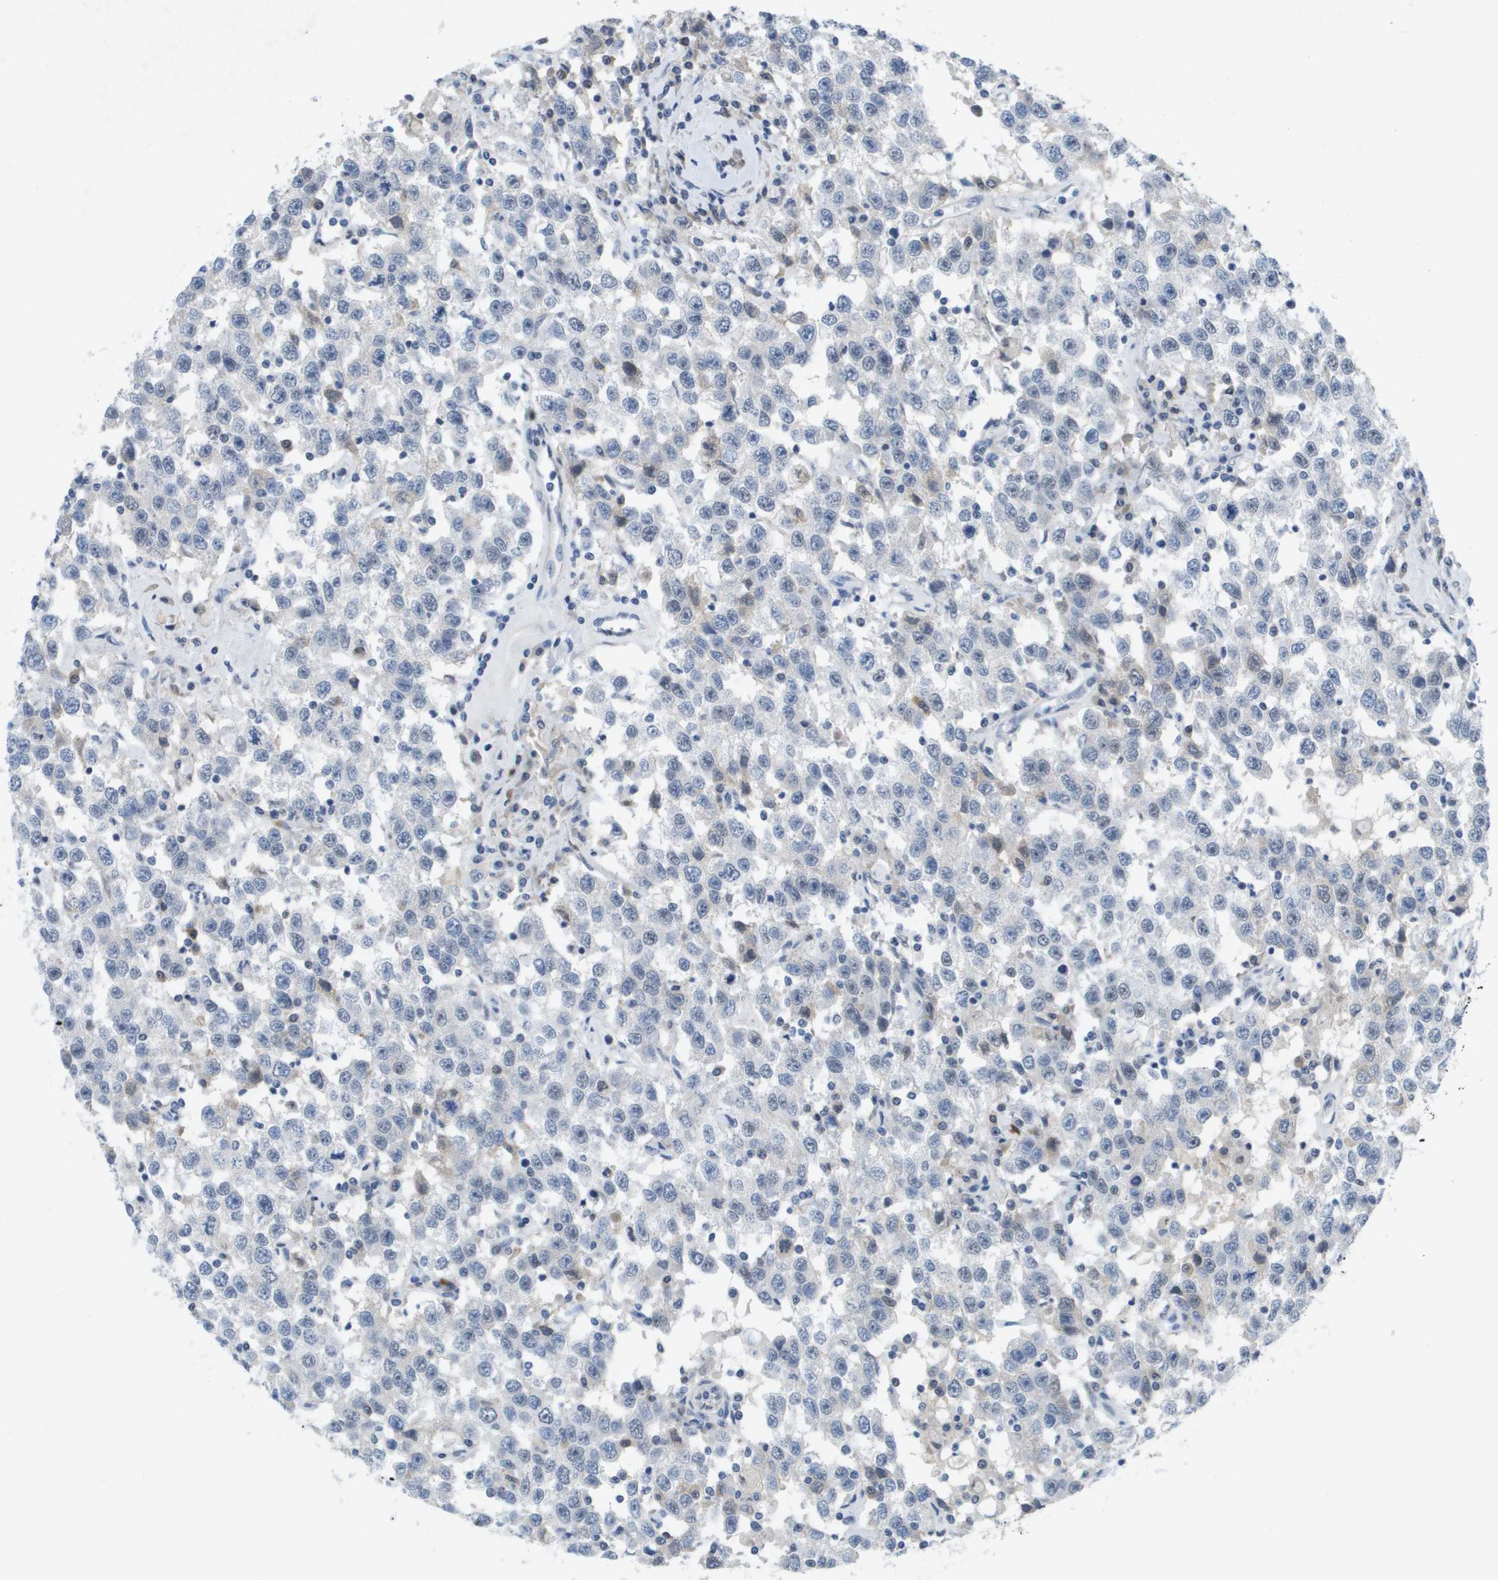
{"staining": {"intensity": "negative", "quantity": "none", "location": "none"}, "tissue": "testis cancer", "cell_type": "Tumor cells", "image_type": "cancer", "snomed": [{"axis": "morphology", "description": "Seminoma, NOS"}, {"axis": "topography", "description": "Testis"}], "caption": "DAB (3,3'-diaminobenzidine) immunohistochemical staining of testis seminoma exhibits no significant expression in tumor cells.", "gene": "TP53RK", "patient": {"sex": "male", "age": 41}}